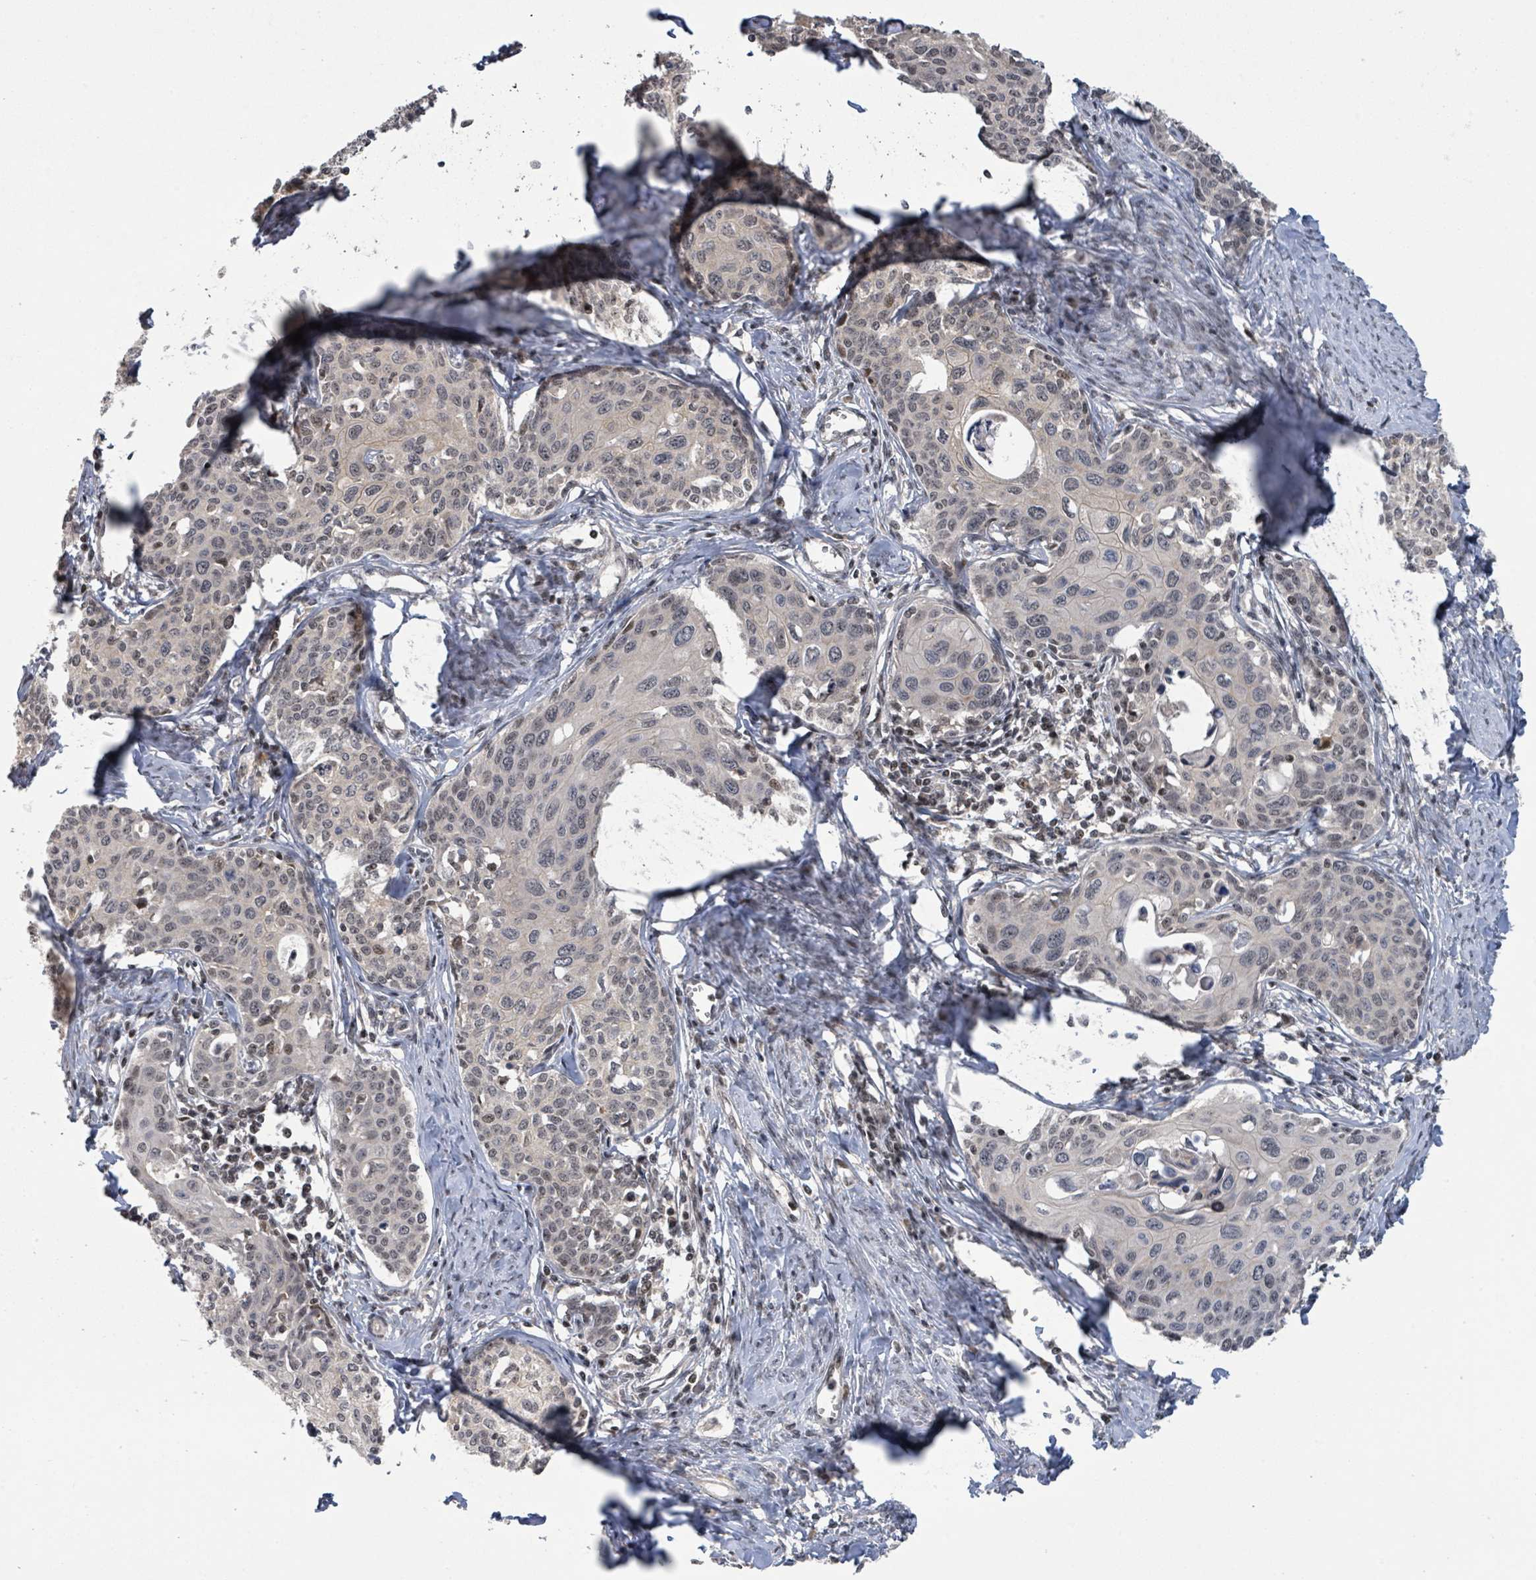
{"staining": {"intensity": "weak", "quantity": "25%-75%", "location": "nuclear"}, "tissue": "cervical cancer", "cell_type": "Tumor cells", "image_type": "cancer", "snomed": [{"axis": "morphology", "description": "Squamous cell carcinoma, NOS"}, {"axis": "morphology", "description": "Adenocarcinoma, NOS"}, {"axis": "topography", "description": "Cervix"}], "caption": "This micrograph shows immunohistochemistry (IHC) staining of human squamous cell carcinoma (cervical), with low weak nuclear staining in about 25%-75% of tumor cells.", "gene": "ZBTB14", "patient": {"sex": "female", "age": 52}}